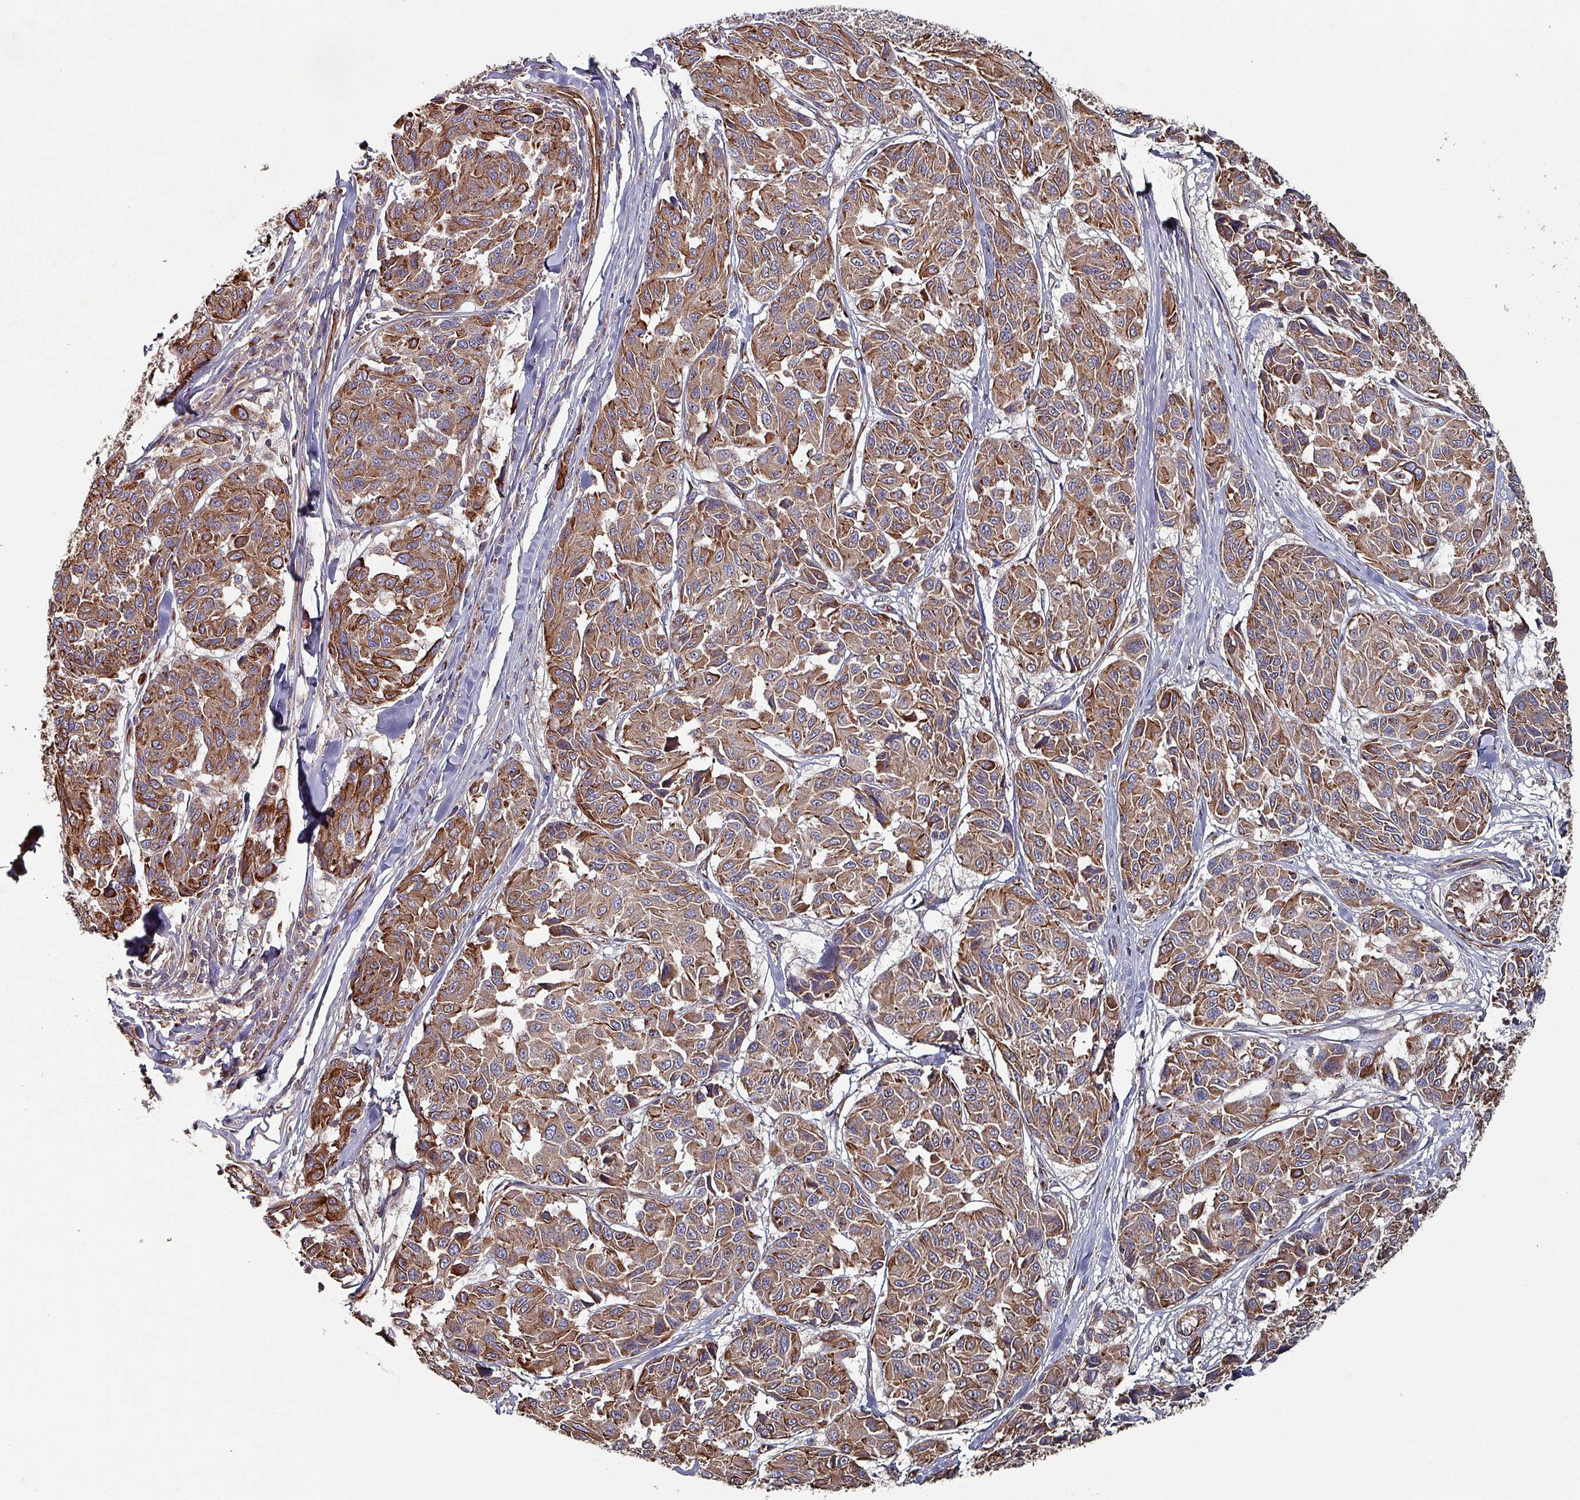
{"staining": {"intensity": "moderate", "quantity": ">75%", "location": "cytoplasmic/membranous"}, "tissue": "melanoma", "cell_type": "Tumor cells", "image_type": "cancer", "snomed": [{"axis": "morphology", "description": "Malignant melanoma, NOS"}, {"axis": "topography", "description": "Skin"}], "caption": "Malignant melanoma stained with a brown dye shows moderate cytoplasmic/membranous positive staining in approximately >75% of tumor cells.", "gene": "ANO10", "patient": {"sex": "female", "age": 66}}